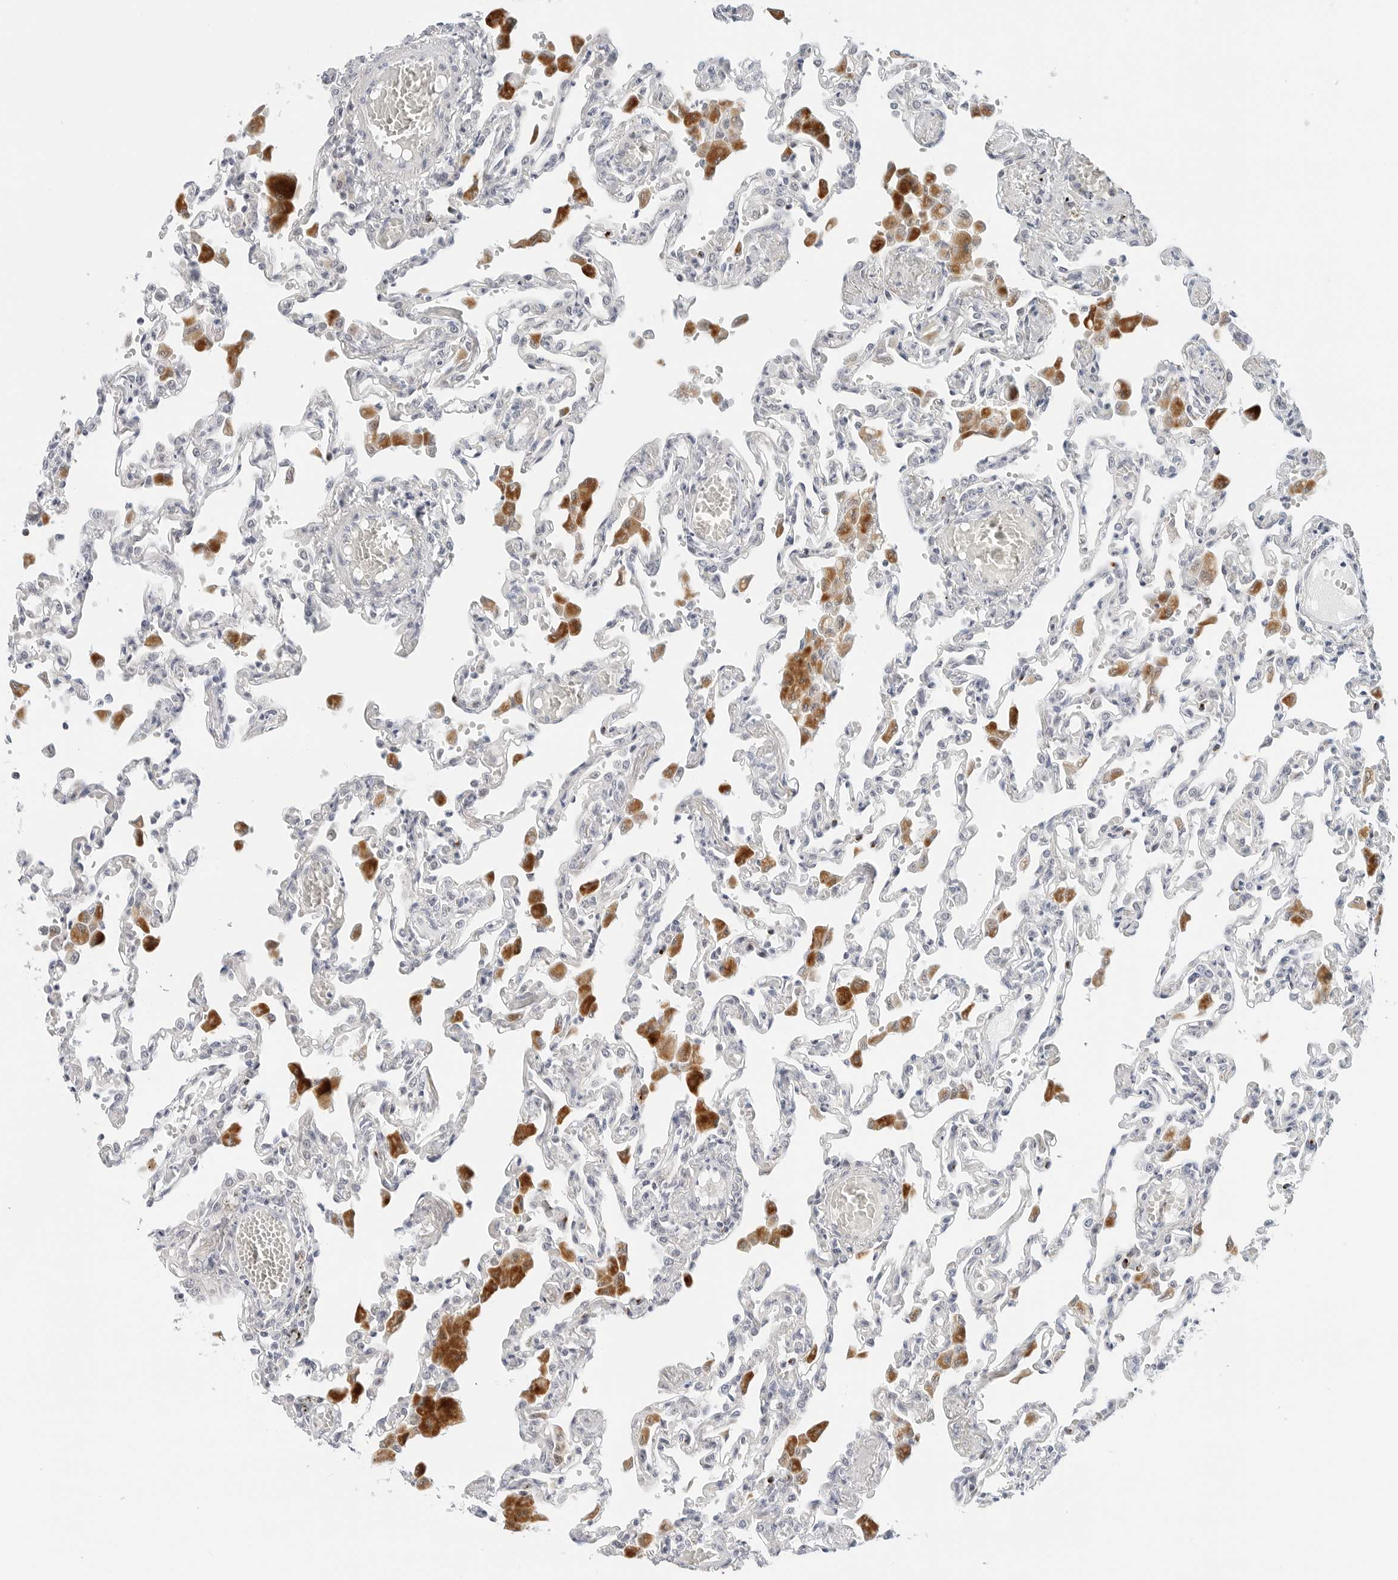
{"staining": {"intensity": "negative", "quantity": "none", "location": "none"}, "tissue": "lung", "cell_type": "Alveolar cells", "image_type": "normal", "snomed": [{"axis": "morphology", "description": "Normal tissue, NOS"}, {"axis": "topography", "description": "Bronchus"}, {"axis": "topography", "description": "Lung"}], "caption": "The immunohistochemistry (IHC) micrograph has no significant staining in alveolar cells of lung.", "gene": "TSEN2", "patient": {"sex": "female", "age": 49}}